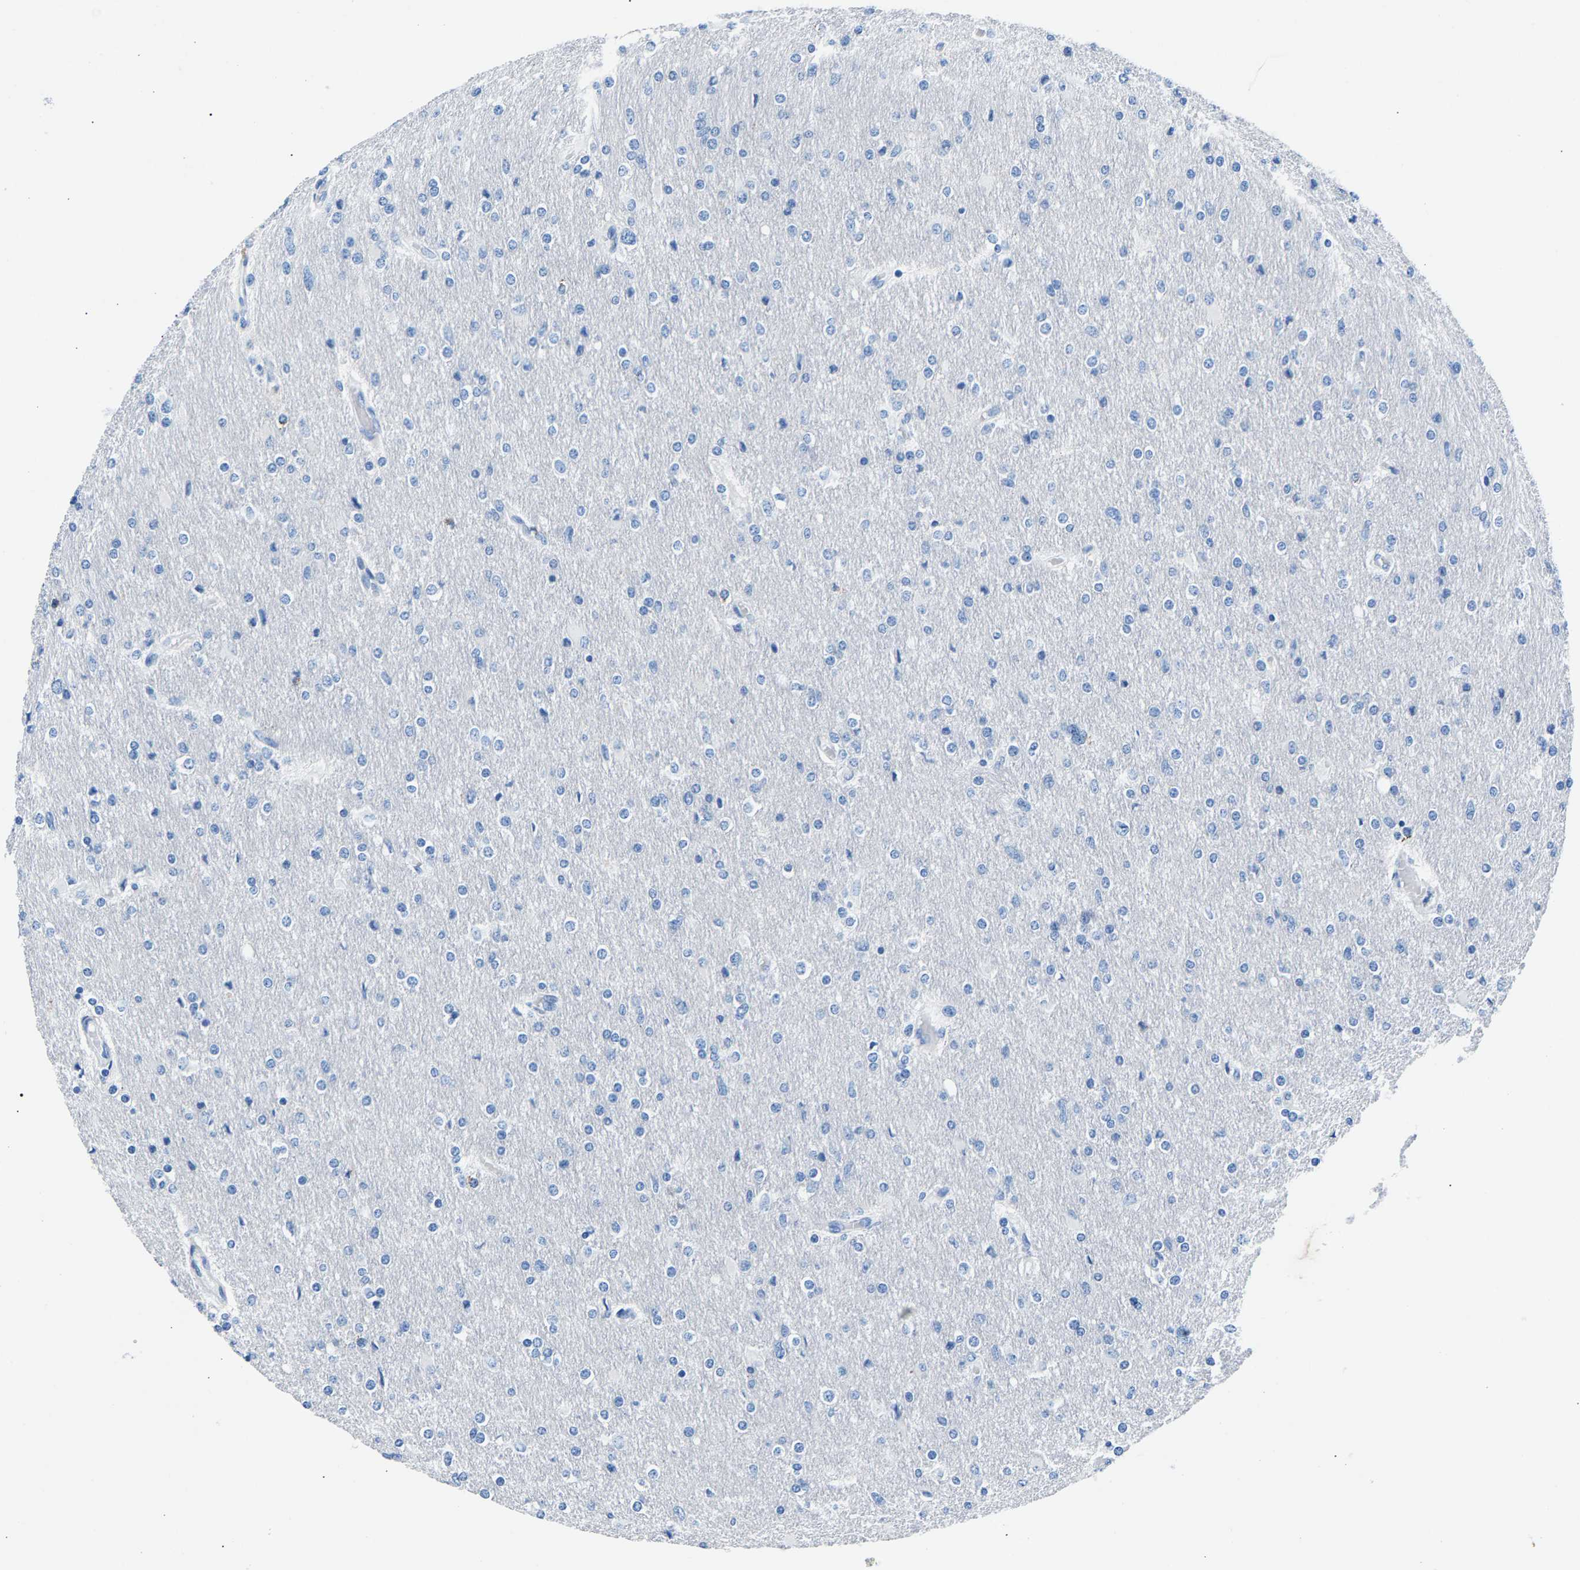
{"staining": {"intensity": "negative", "quantity": "none", "location": "none"}, "tissue": "glioma", "cell_type": "Tumor cells", "image_type": "cancer", "snomed": [{"axis": "morphology", "description": "Glioma, malignant, High grade"}, {"axis": "topography", "description": "Cerebral cortex"}], "caption": "Immunohistochemistry (IHC) micrograph of neoplastic tissue: human glioma stained with DAB (3,3'-diaminobenzidine) reveals no significant protein expression in tumor cells.", "gene": "CPS1", "patient": {"sex": "female", "age": 36}}